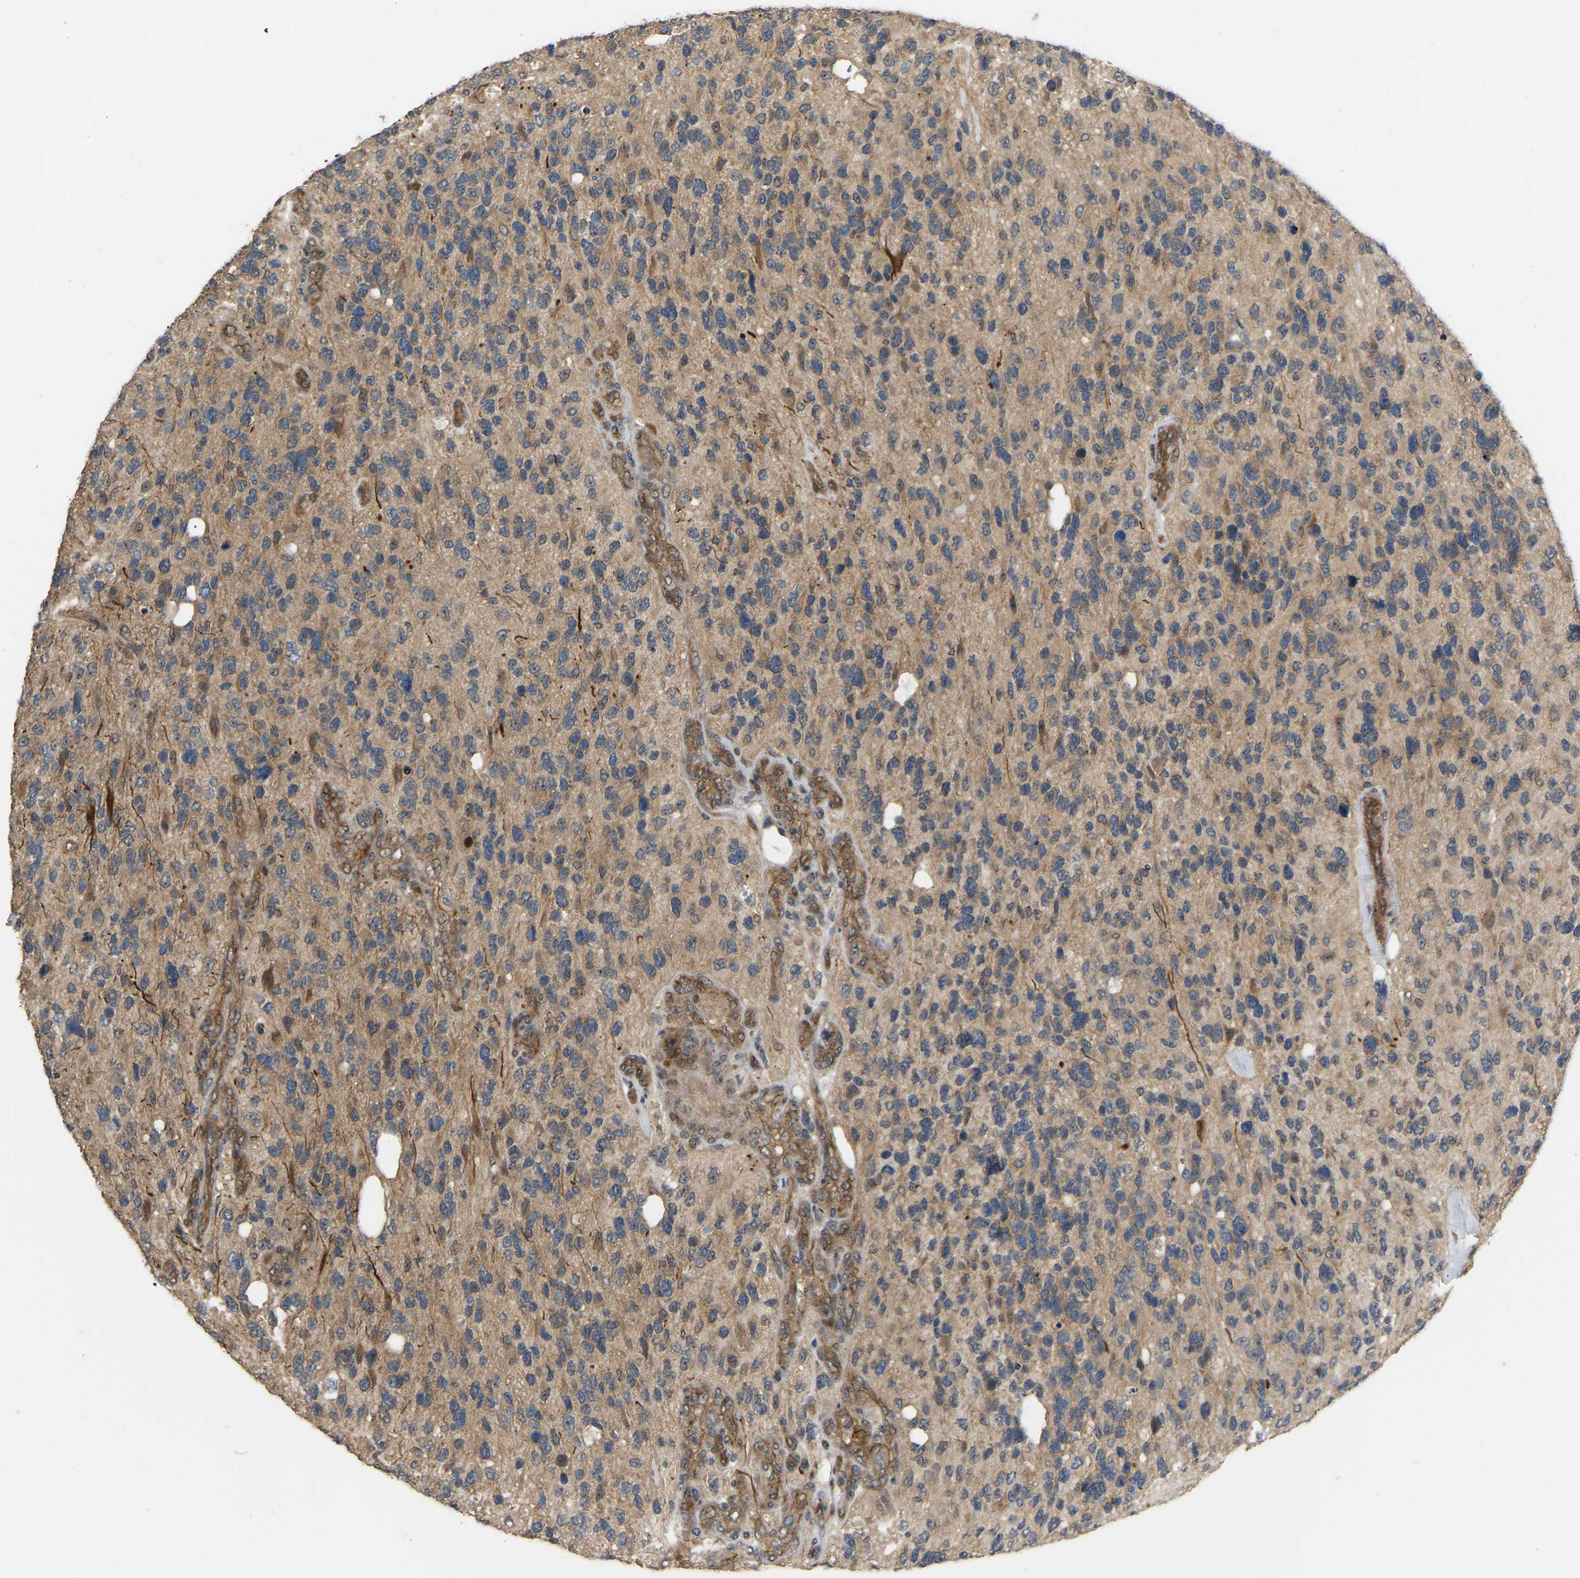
{"staining": {"intensity": "negative", "quantity": "none", "location": "none"}, "tissue": "glioma", "cell_type": "Tumor cells", "image_type": "cancer", "snomed": [{"axis": "morphology", "description": "Glioma, malignant, High grade"}, {"axis": "topography", "description": "Brain"}], "caption": "Tumor cells are negative for protein expression in human glioma. Nuclei are stained in blue.", "gene": "LIMK2", "patient": {"sex": "female", "age": 58}}